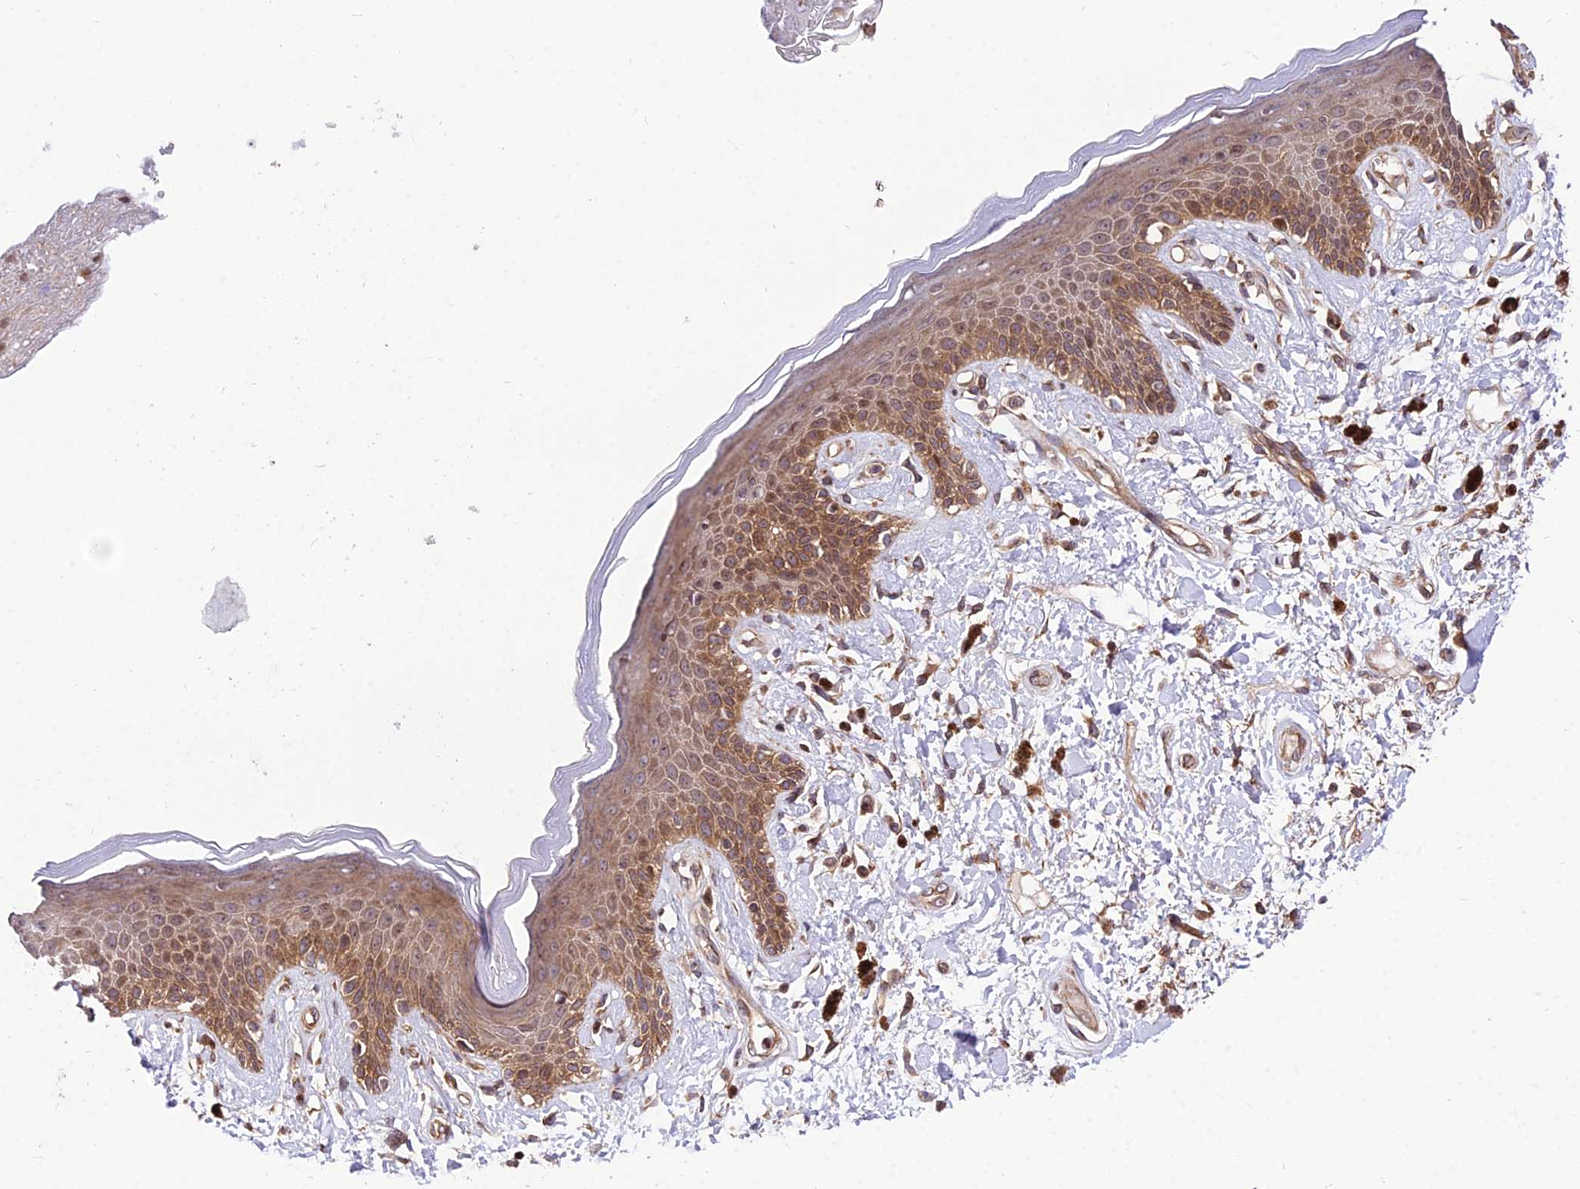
{"staining": {"intensity": "moderate", "quantity": ">75%", "location": "cytoplasmic/membranous"}, "tissue": "skin", "cell_type": "Epidermal cells", "image_type": "normal", "snomed": [{"axis": "morphology", "description": "Normal tissue, NOS"}, {"axis": "topography", "description": "Anal"}], "caption": "Immunohistochemistry (IHC) of unremarkable skin displays medium levels of moderate cytoplasmic/membranous staining in about >75% of epidermal cells.", "gene": "SMG6", "patient": {"sex": "female", "age": 78}}